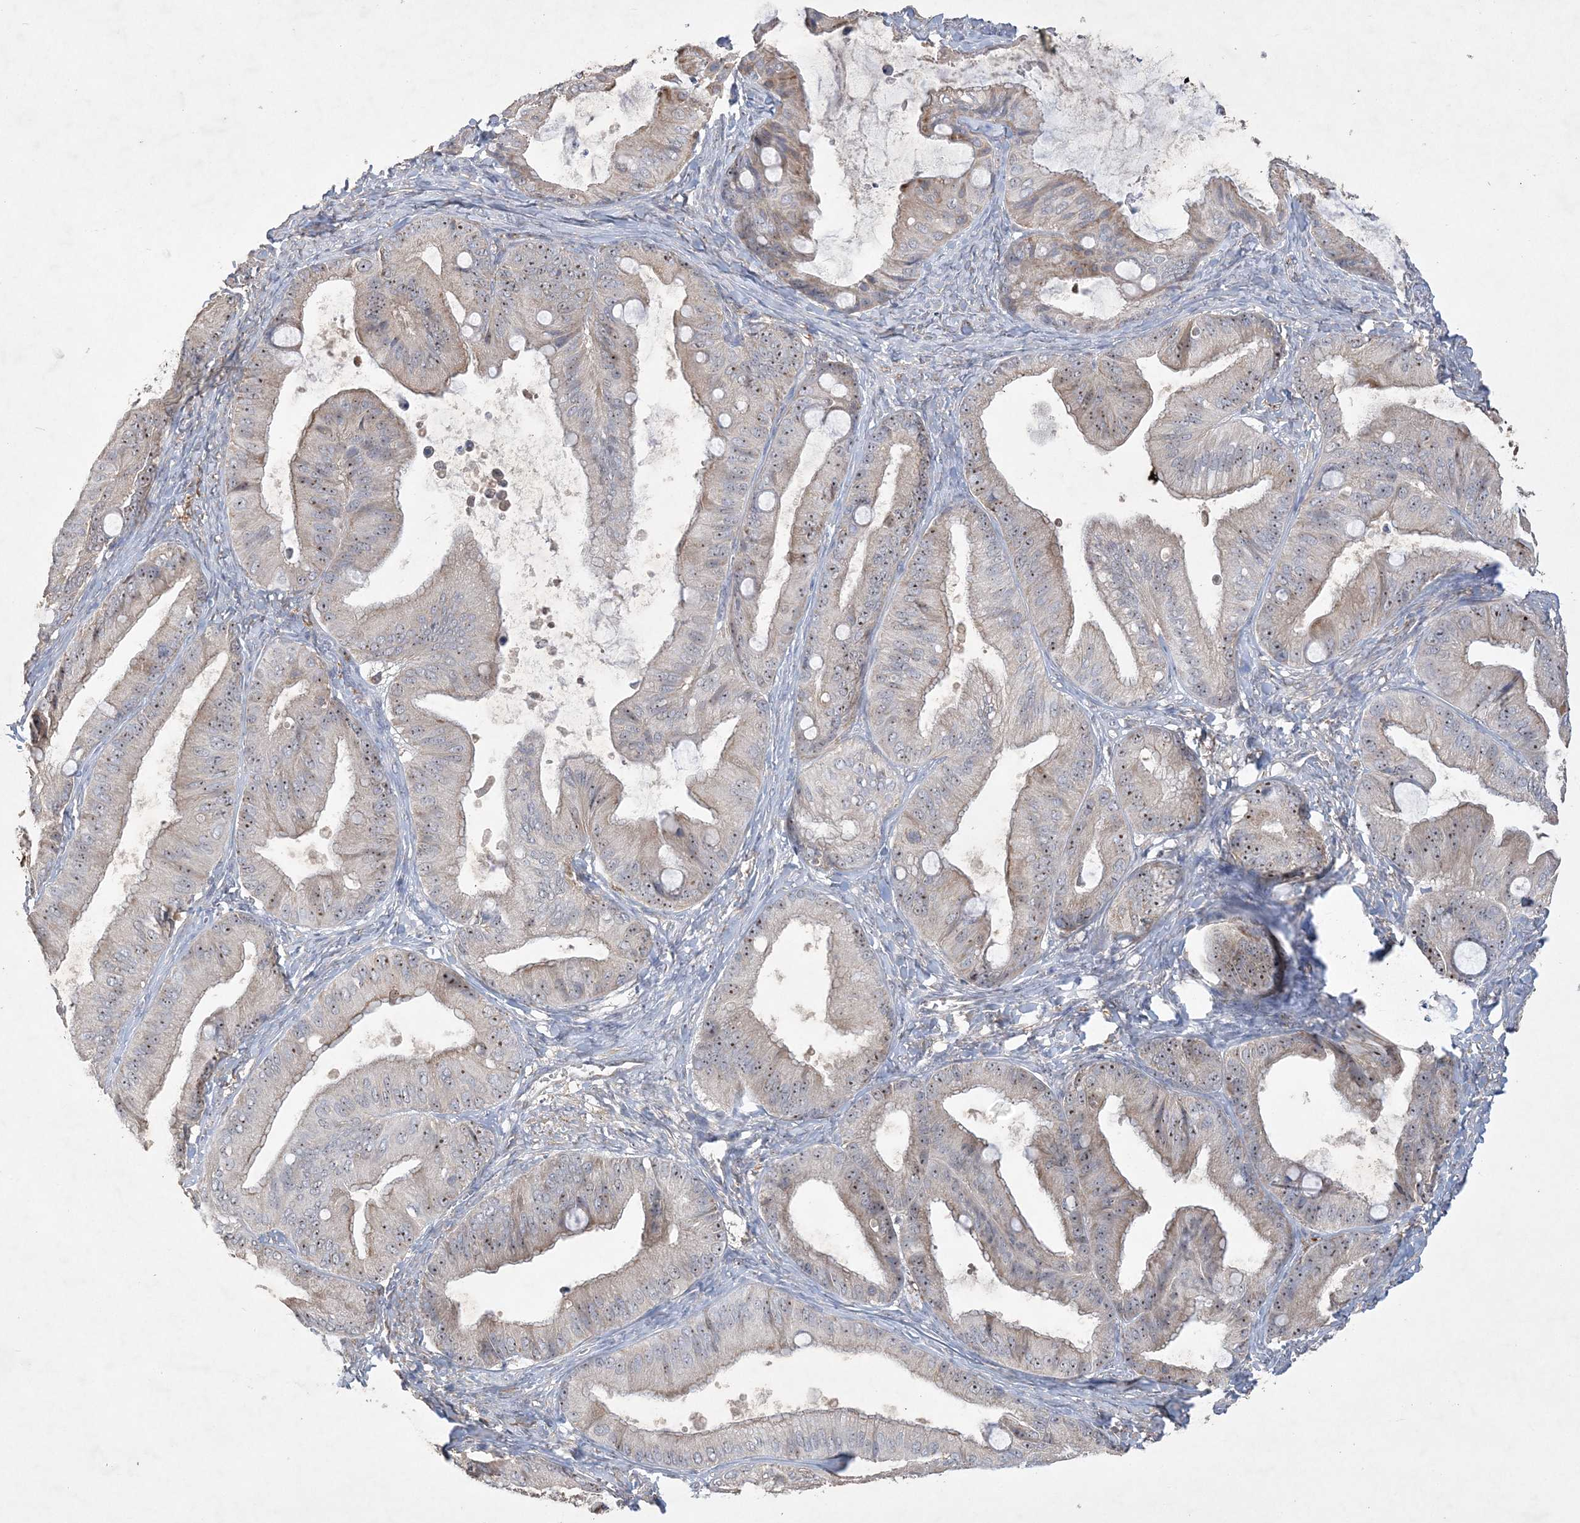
{"staining": {"intensity": "moderate", "quantity": "25%-75%", "location": "nuclear"}, "tissue": "ovarian cancer", "cell_type": "Tumor cells", "image_type": "cancer", "snomed": [{"axis": "morphology", "description": "Cystadenocarcinoma, mucinous, NOS"}, {"axis": "topography", "description": "Ovary"}], "caption": "The immunohistochemical stain shows moderate nuclear expression in tumor cells of ovarian cancer (mucinous cystadenocarcinoma) tissue.", "gene": "FEZ2", "patient": {"sex": "female", "age": 71}}